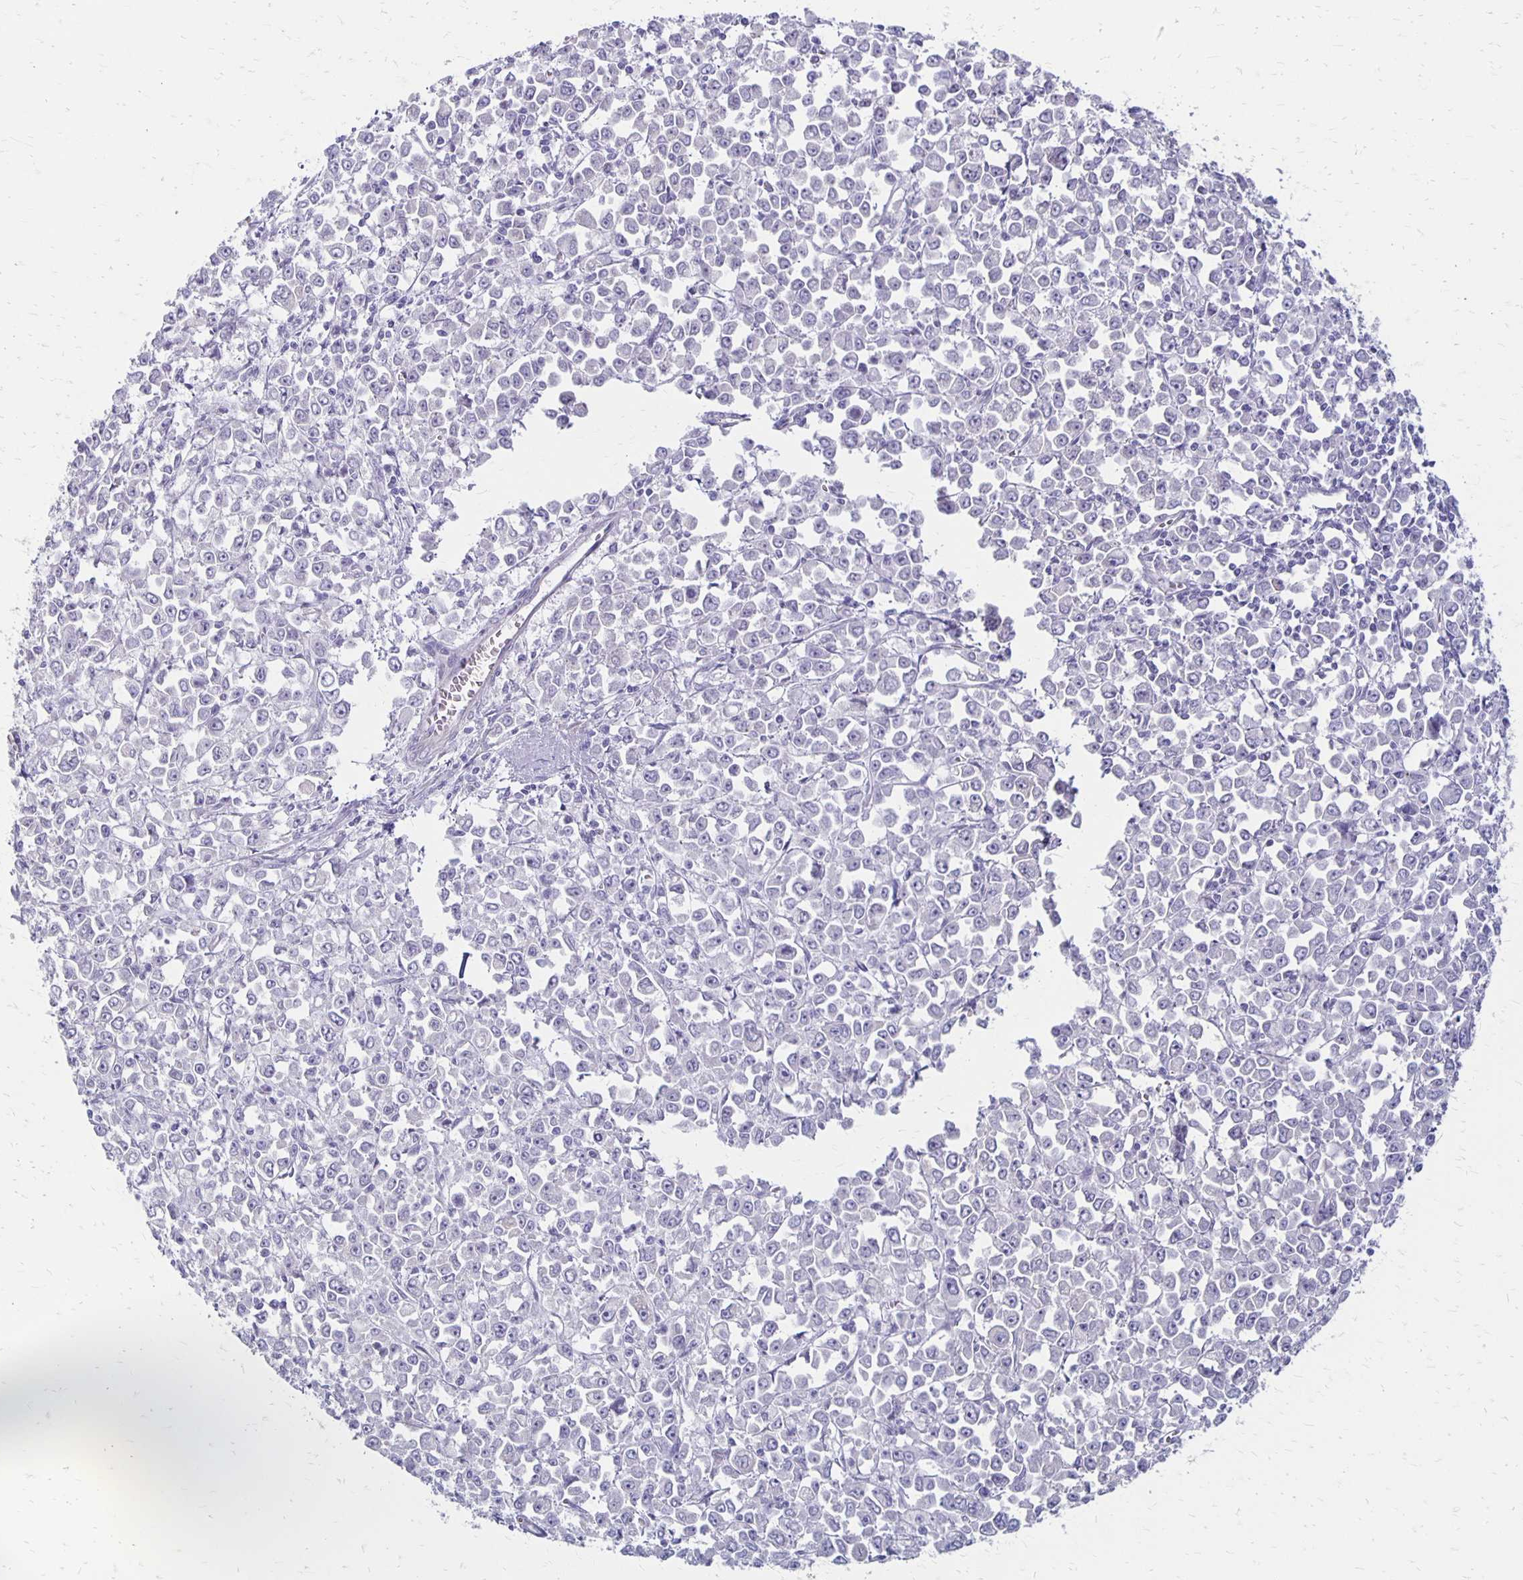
{"staining": {"intensity": "negative", "quantity": "none", "location": "none"}, "tissue": "stomach cancer", "cell_type": "Tumor cells", "image_type": "cancer", "snomed": [{"axis": "morphology", "description": "Adenocarcinoma, NOS"}, {"axis": "topography", "description": "Stomach, upper"}], "caption": "This histopathology image is of stomach cancer stained with immunohistochemistry to label a protein in brown with the nuclei are counter-stained blue. There is no staining in tumor cells. The staining was performed using DAB (3,3'-diaminobenzidine) to visualize the protein expression in brown, while the nuclei were stained in blue with hematoxylin (Magnification: 20x).", "gene": "HOMER1", "patient": {"sex": "male", "age": 70}}